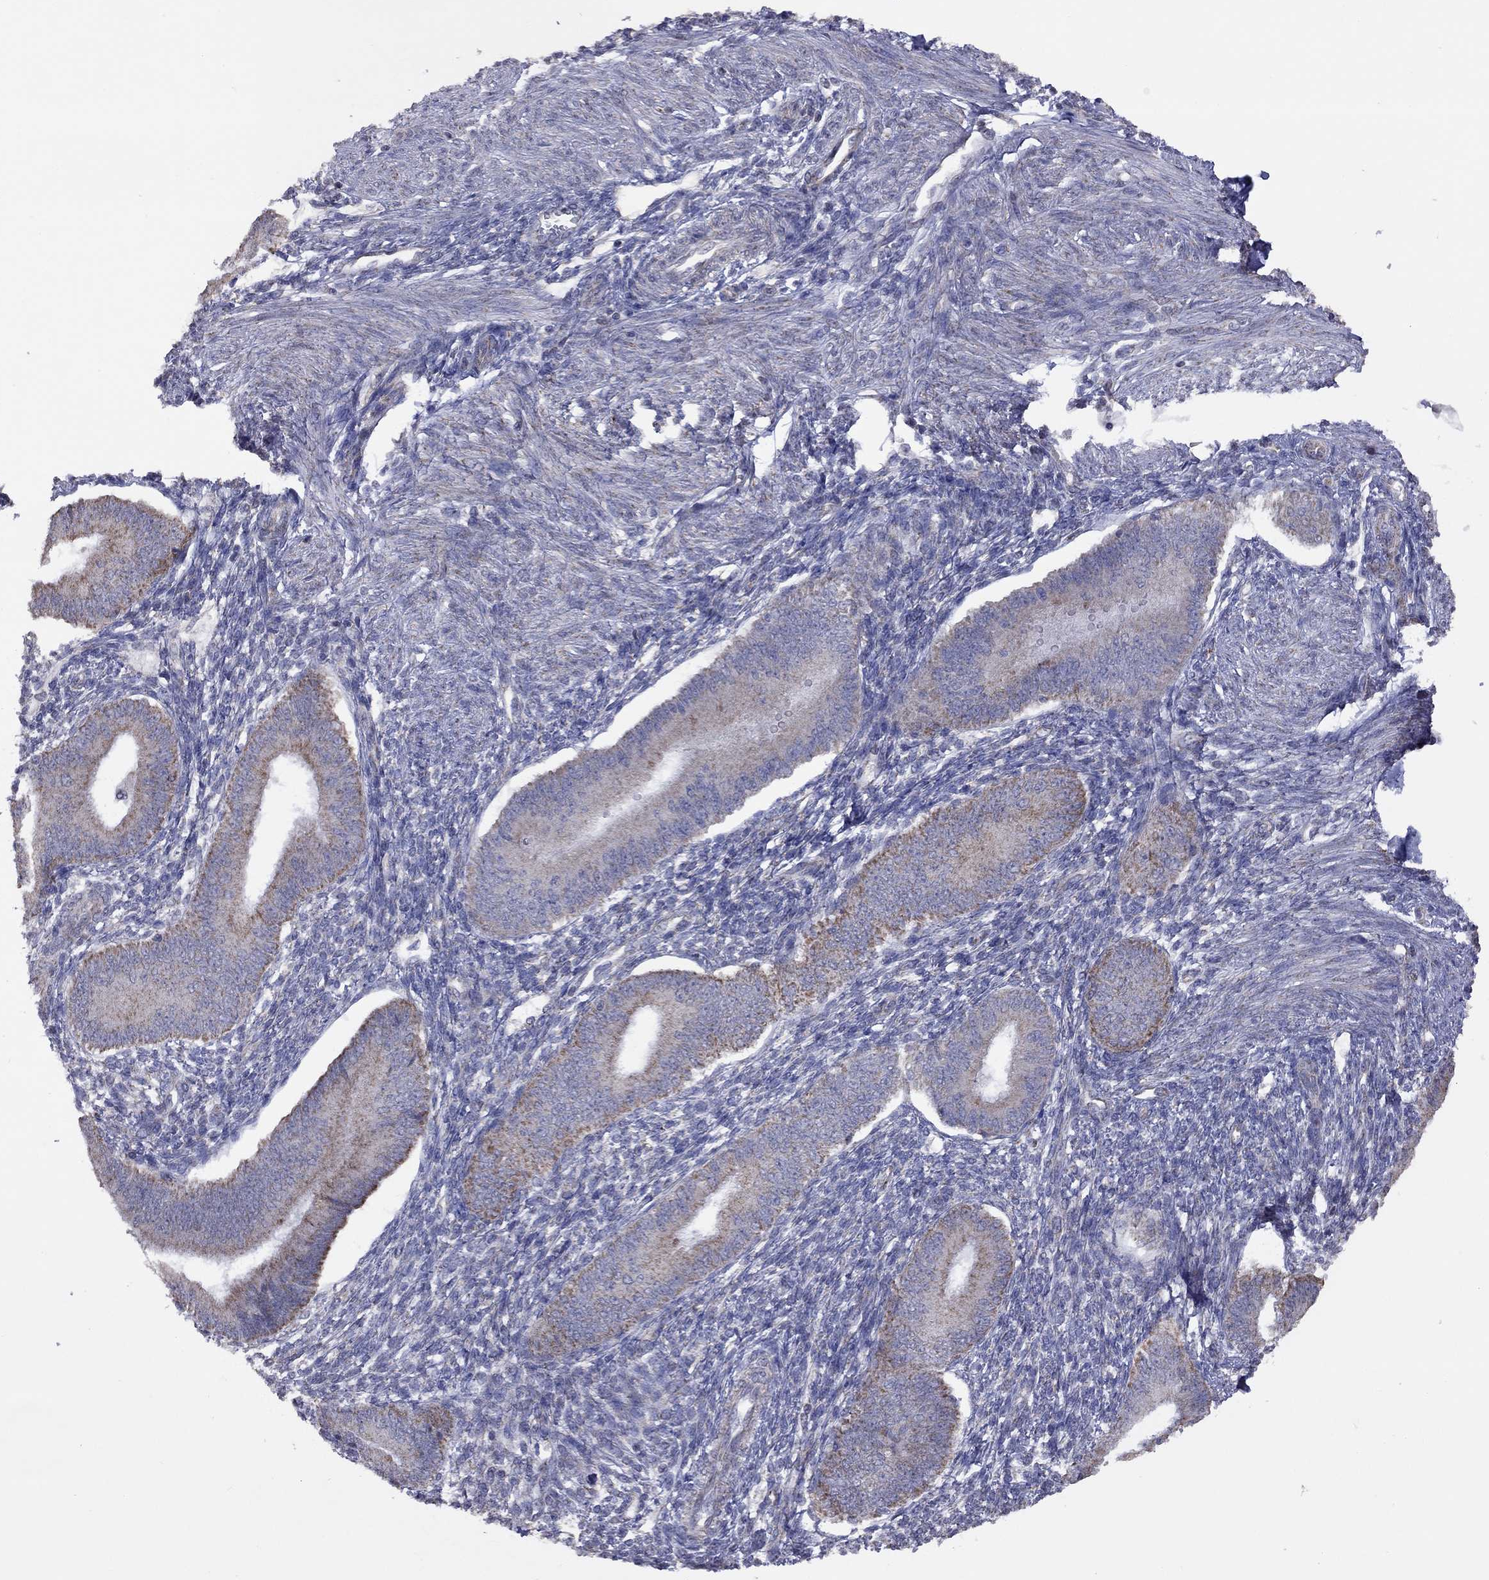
{"staining": {"intensity": "negative", "quantity": "none", "location": "none"}, "tissue": "endometrium", "cell_type": "Cells in endometrial stroma", "image_type": "normal", "snomed": [{"axis": "morphology", "description": "Normal tissue, NOS"}, {"axis": "topography", "description": "Endometrium"}], "caption": "Immunohistochemistry of normal endometrium displays no positivity in cells in endometrial stroma.", "gene": "NDUFB1", "patient": {"sex": "female", "age": 39}}